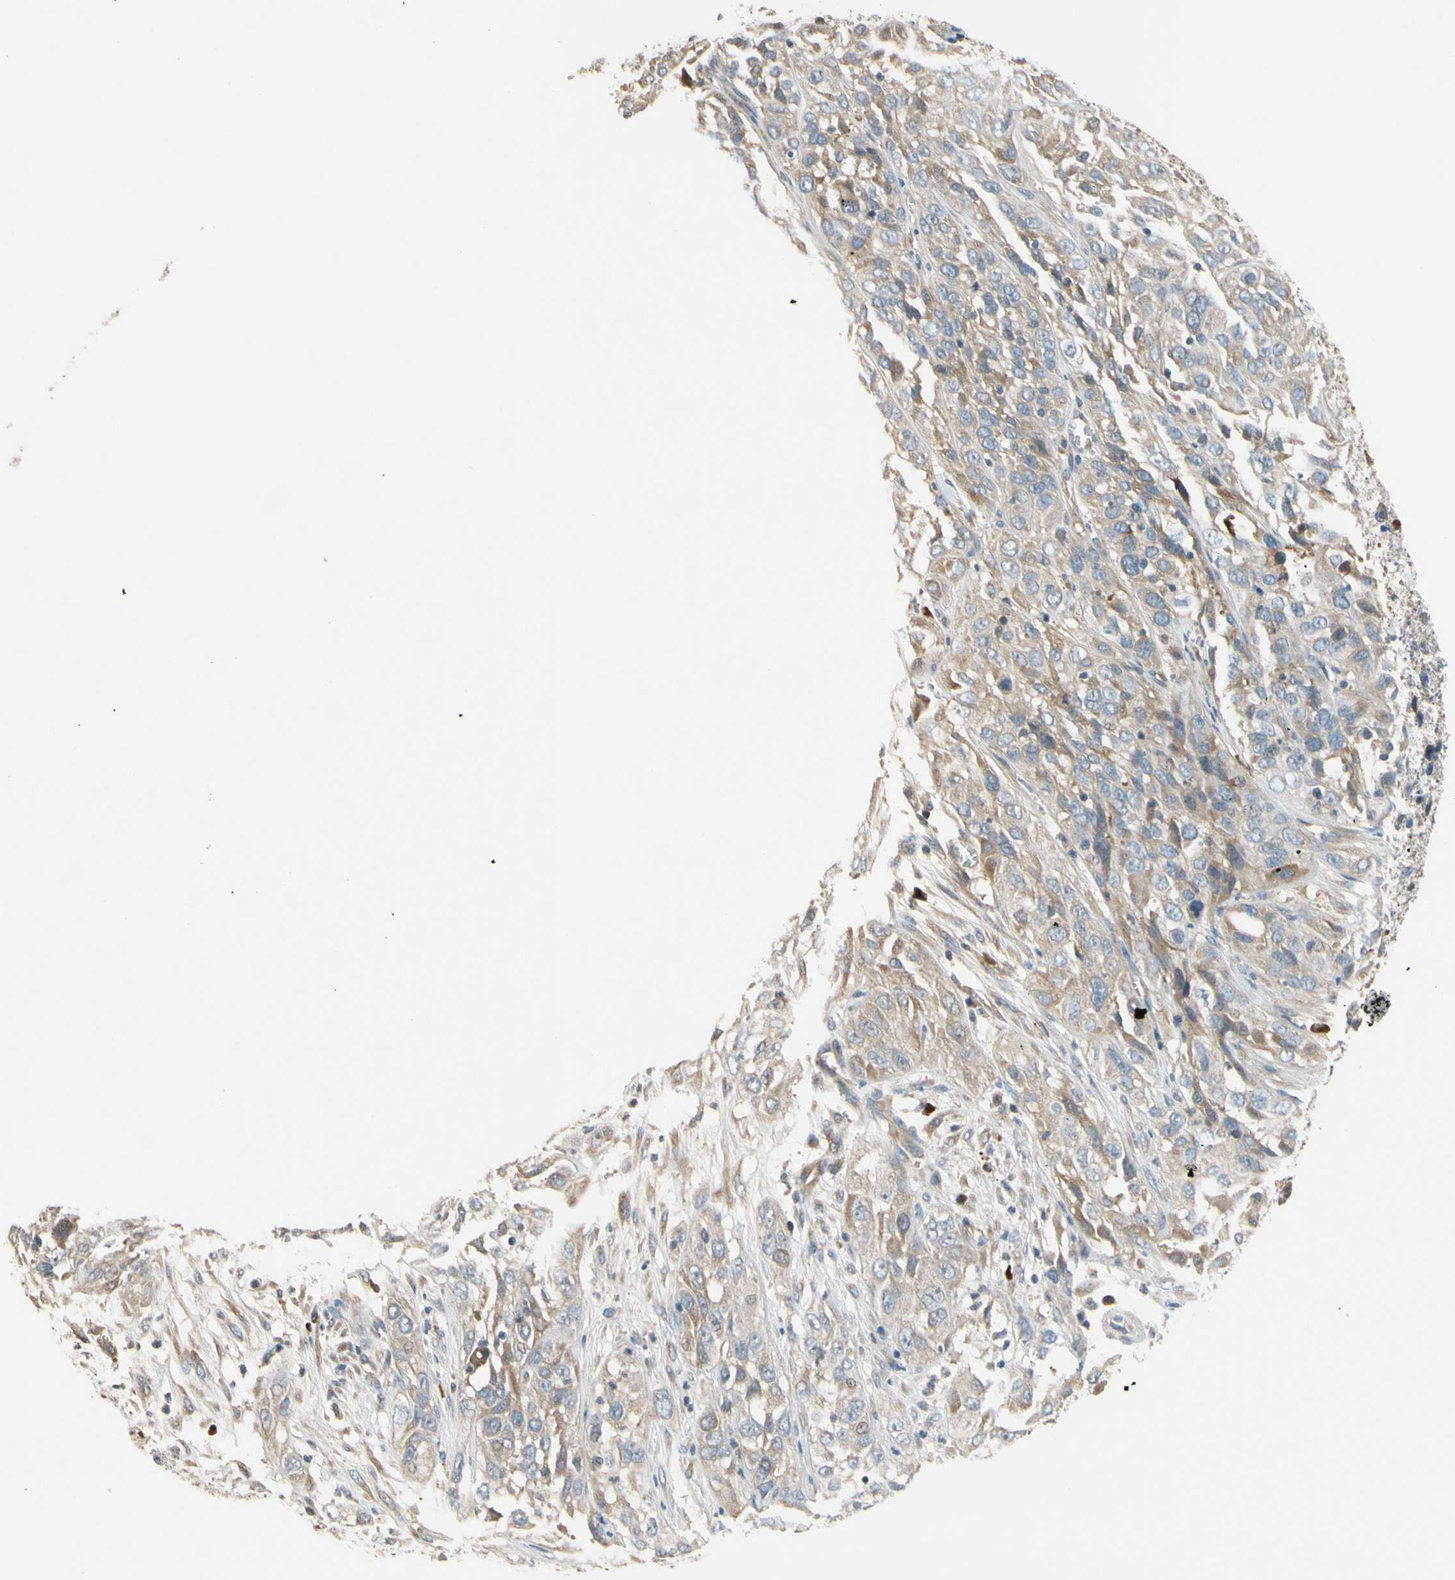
{"staining": {"intensity": "weak", "quantity": ">75%", "location": "cytoplasmic/membranous"}, "tissue": "cervical cancer", "cell_type": "Tumor cells", "image_type": "cancer", "snomed": [{"axis": "morphology", "description": "Squamous cell carcinoma, NOS"}, {"axis": "topography", "description": "Cervix"}], "caption": "Cervical squamous cell carcinoma stained with a protein marker demonstrates weak staining in tumor cells.", "gene": "C4A", "patient": {"sex": "female", "age": 32}}